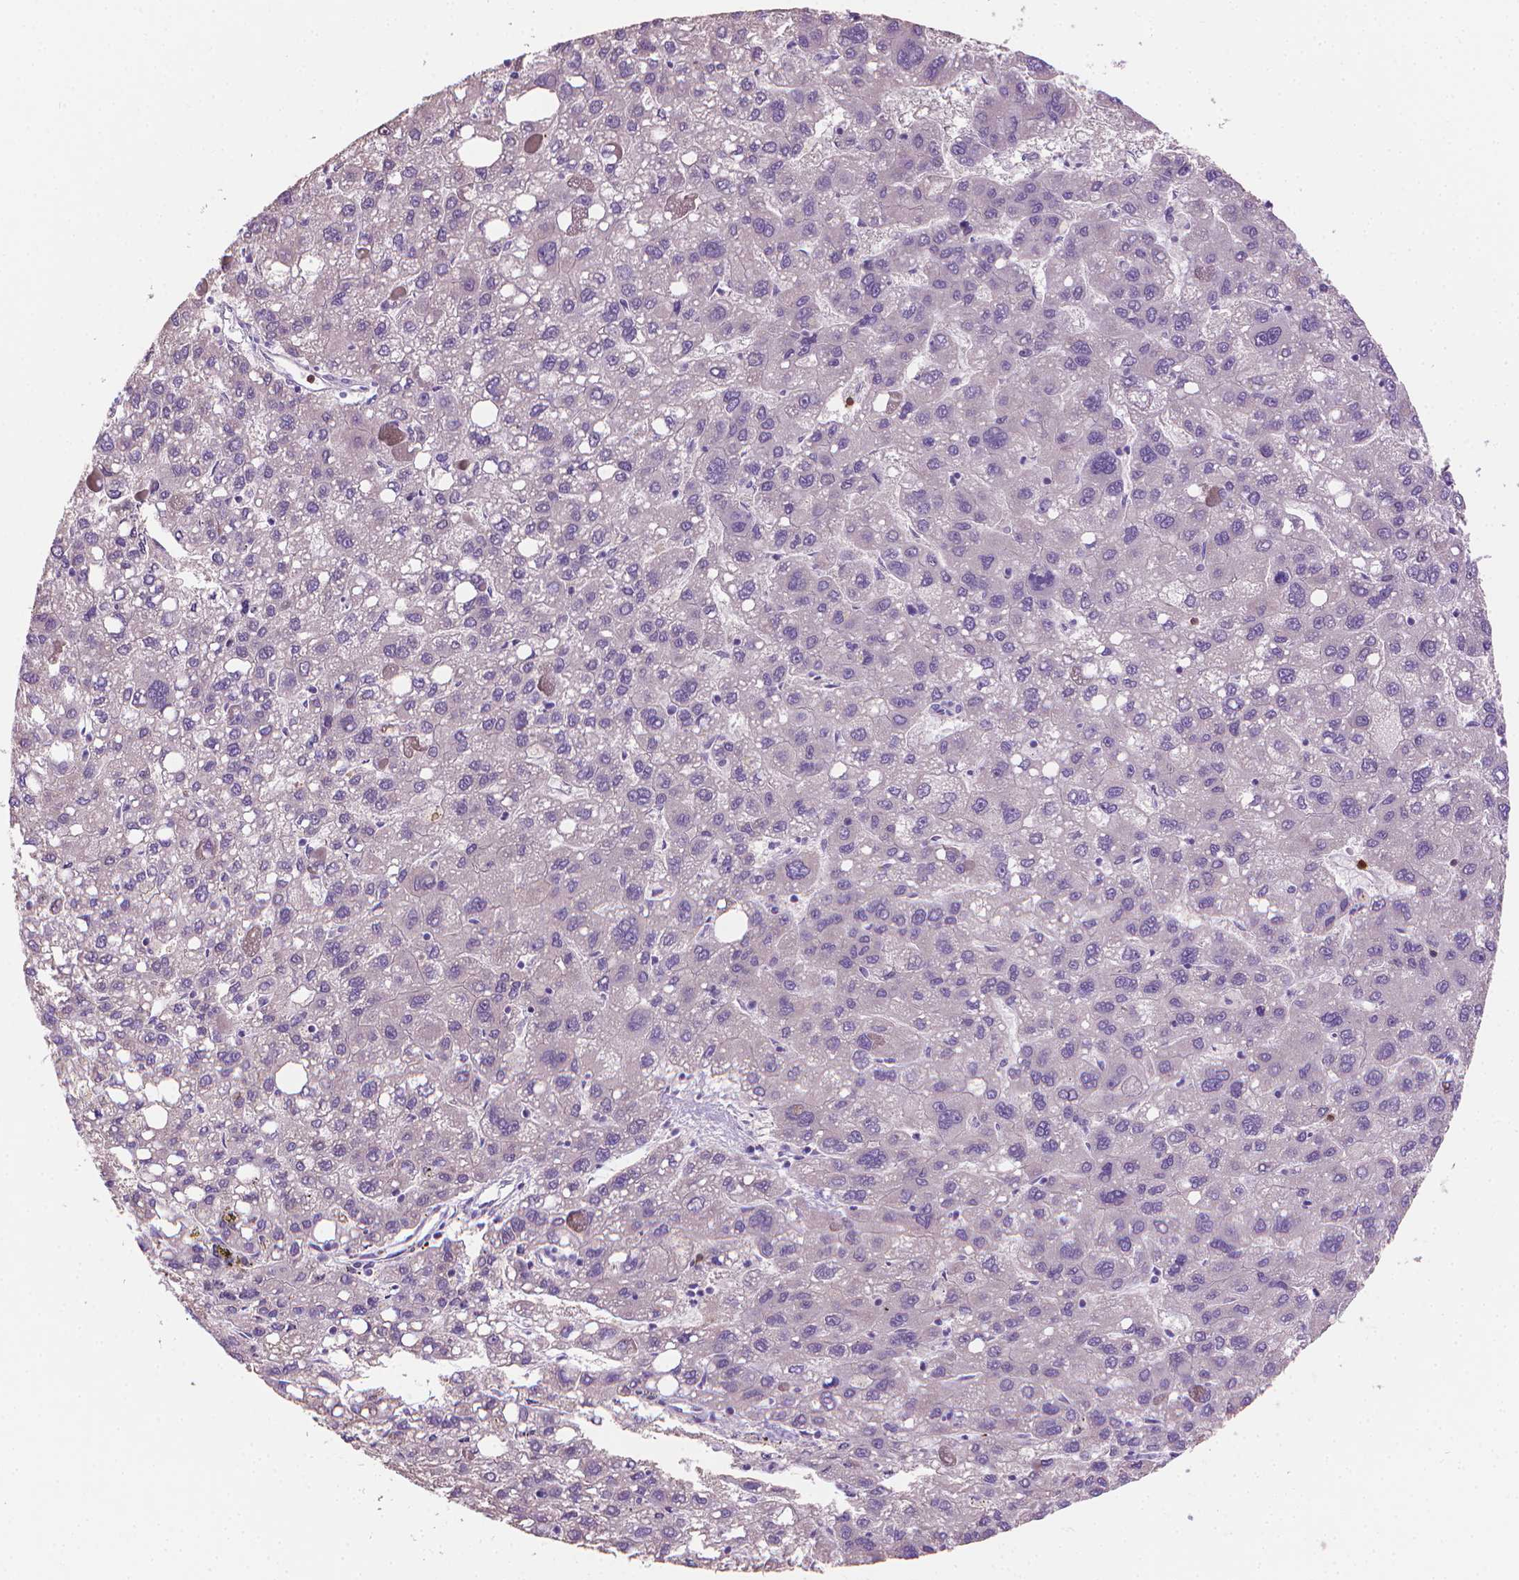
{"staining": {"intensity": "negative", "quantity": "none", "location": "none"}, "tissue": "liver cancer", "cell_type": "Tumor cells", "image_type": "cancer", "snomed": [{"axis": "morphology", "description": "Carcinoma, Hepatocellular, NOS"}, {"axis": "topography", "description": "Liver"}], "caption": "Human liver cancer (hepatocellular carcinoma) stained for a protein using immunohistochemistry displays no staining in tumor cells.", "gene": "GSDMA", "patient": {"sex": "female", "age": 82}}